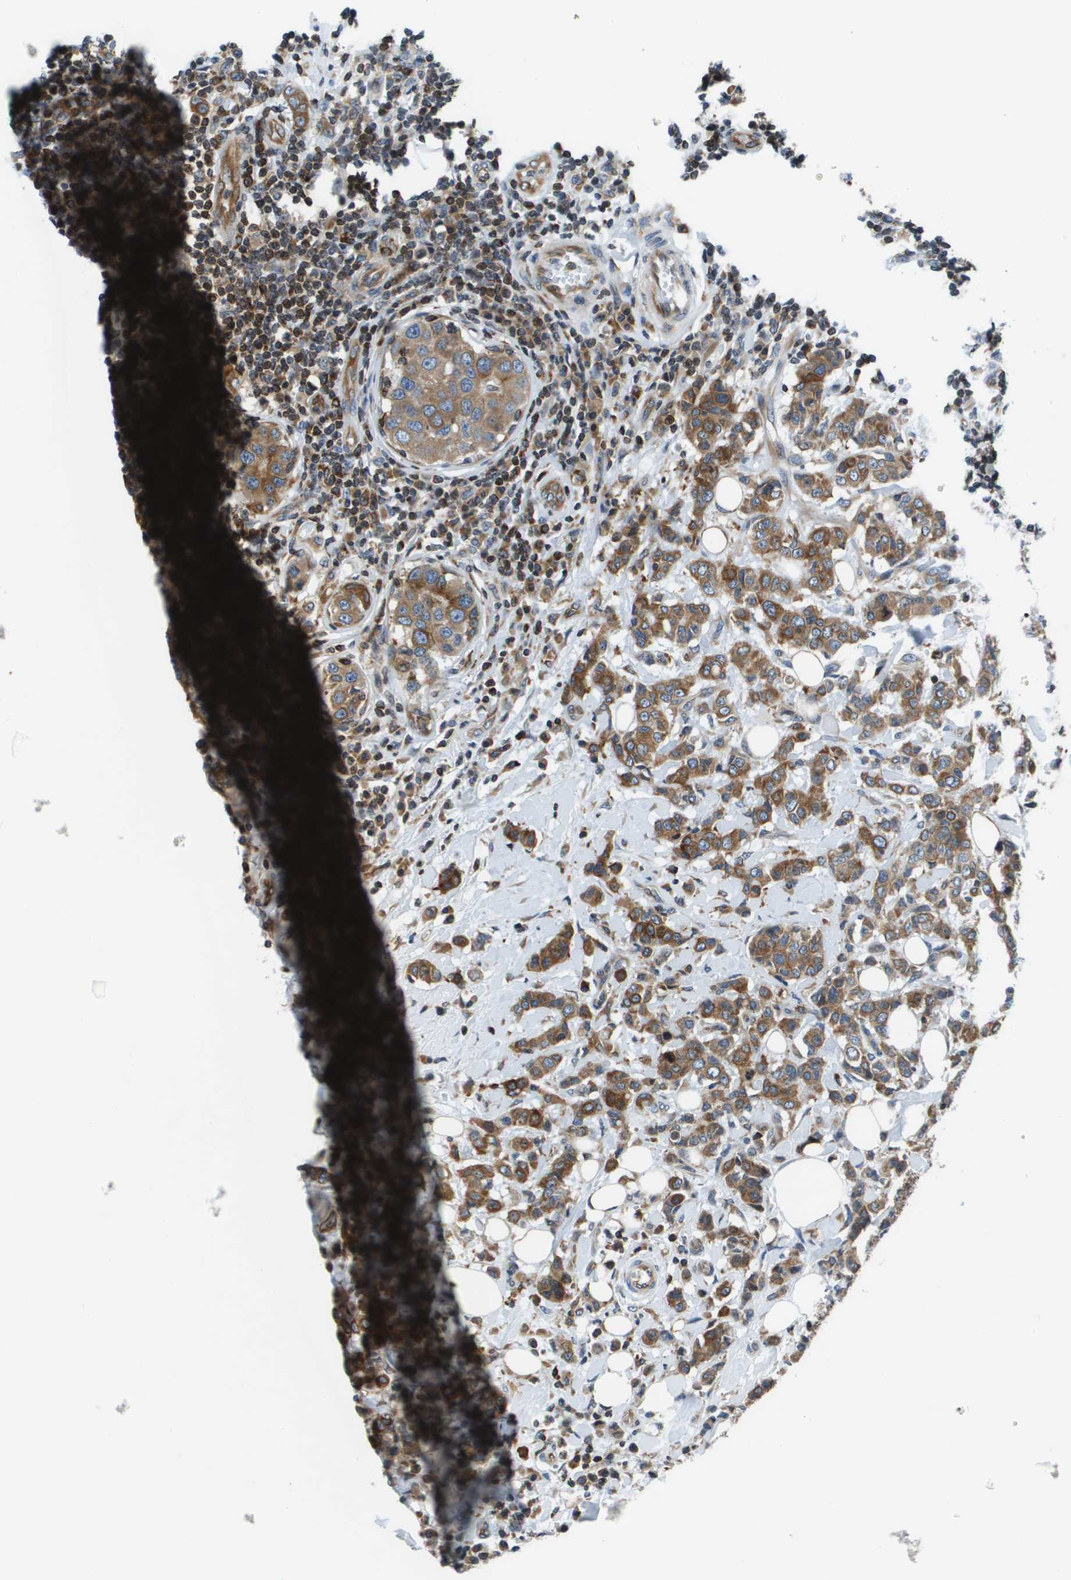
{"staining": {"intensity": "moderate", "quantity": ">75%", "location": "cytoplasmic/membranous"}, "tissue": "breast cancer", "cell_type": "Tumor cells", "image_type": "cancer", "snomed": [{"axis": "morphology", "description": "Duct carcinoma"}, {"axis": "topography", "description": "Breast"}], "caption": "Brown immunohistochemical staining in breast infiltrating ductal carcinoma reveals moderate cytoplasmic/membranous expression in approximately >75% of tumor cells.", "gene": "ESYT1", "patient": {"sex": "female", "age": 27}}